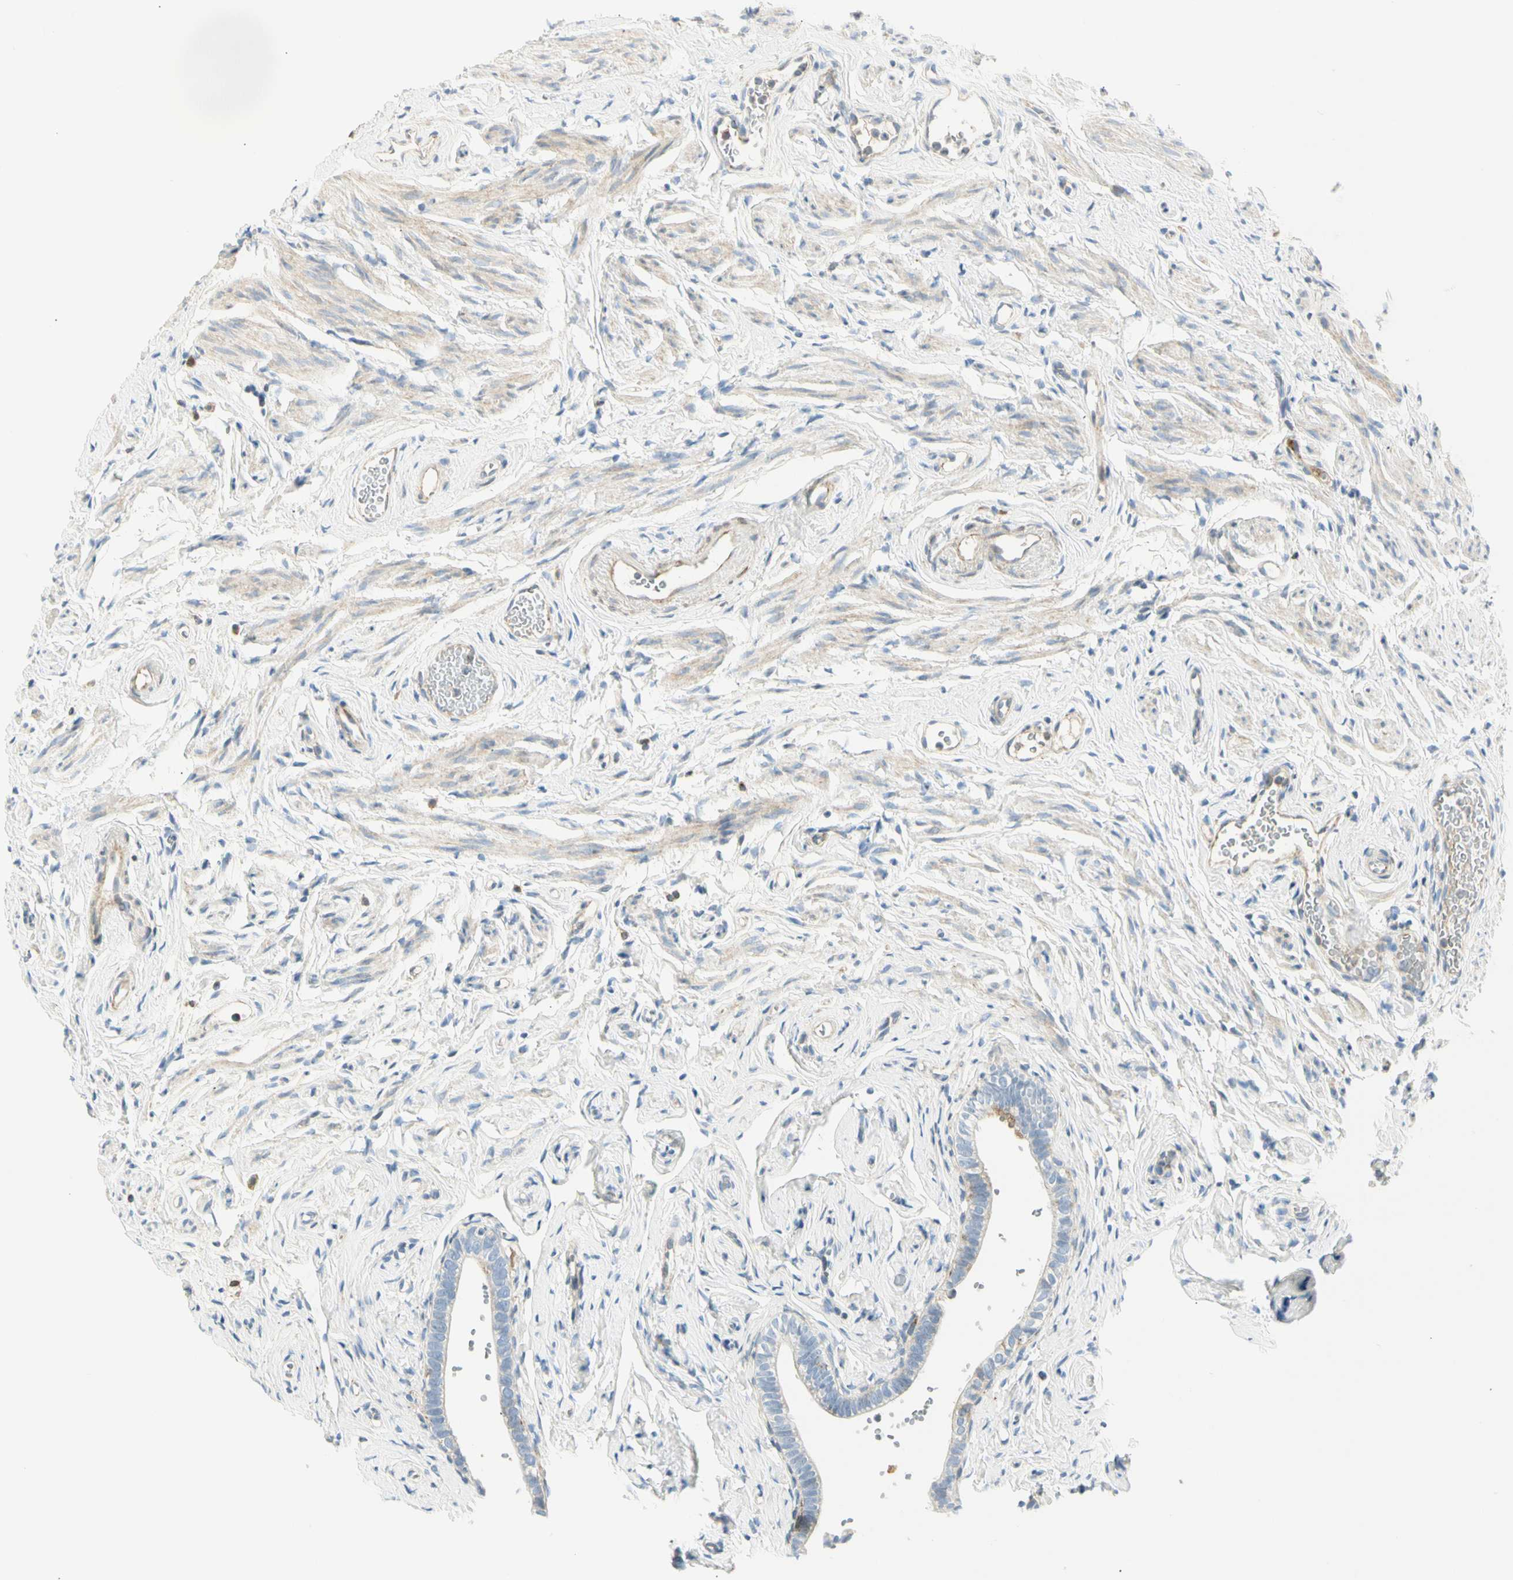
{"staining": {"intensity": "negative", "quantity": "none", "location": "none"}, "tissue": "fallopian tube", "cell_type": "Glandular cells", "image_type": "normal", "snomed": [{"axis": "morphology", "description": "Normal tissue, NOS"}, {"axis": "topography", "description": "Fallopian tube"}], "caption": "High magnification brightfield microscopy of benign fallopian tube stained with DAB (brown) and counterstained with hematoxylin (blue): glandular cells show no significant positivity. Brightfield microscopy of immunohistochemistry stained with DAB (3,3'-diaminobenzidine) (brown) and hematoxylin (blue), captured at high magnification.", "gene": "TNFSF11", "patient": {"sex": "female", "age": 71}}